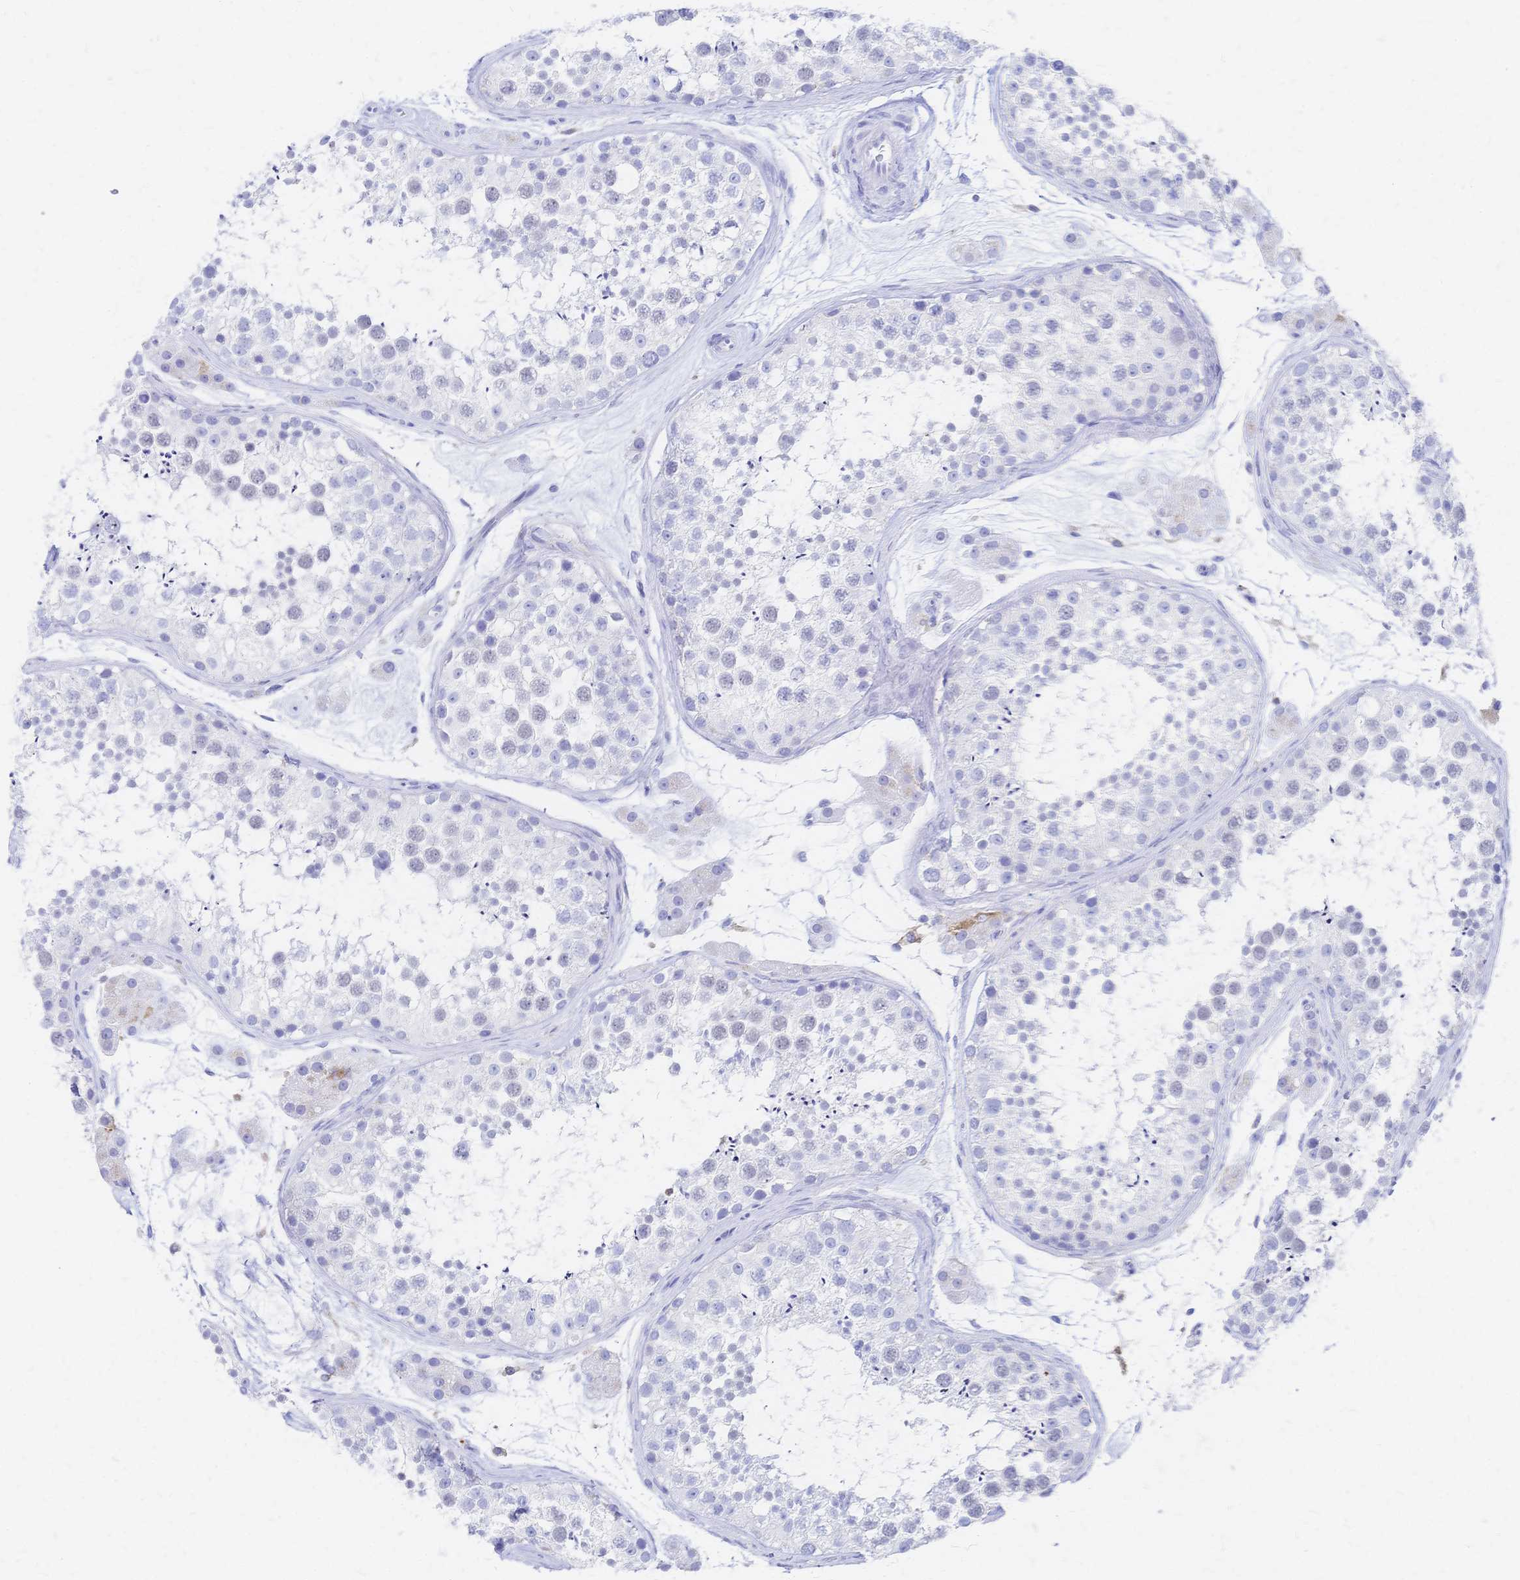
{"staining": {"intensity": "negative", "quantity": "none", "location": "none"}, "tissue": "testis", "cell_type": "Cells in seminiferous ducts", "image_type": "normal", "snomed": [{"axis": "morphology", "description": "Normal tissue, NOS"}, {"axis": "topography", "description": "Testis"}], "caption": "Photomicrograph shows no significant protein positivity in cells in seminiferous ducts of unremarkable testis. (Brightfield microscopy of DAB IHC at high magnification).", "gene": "SLC5A1", "patient": {"sex": "male", "age": 41}}